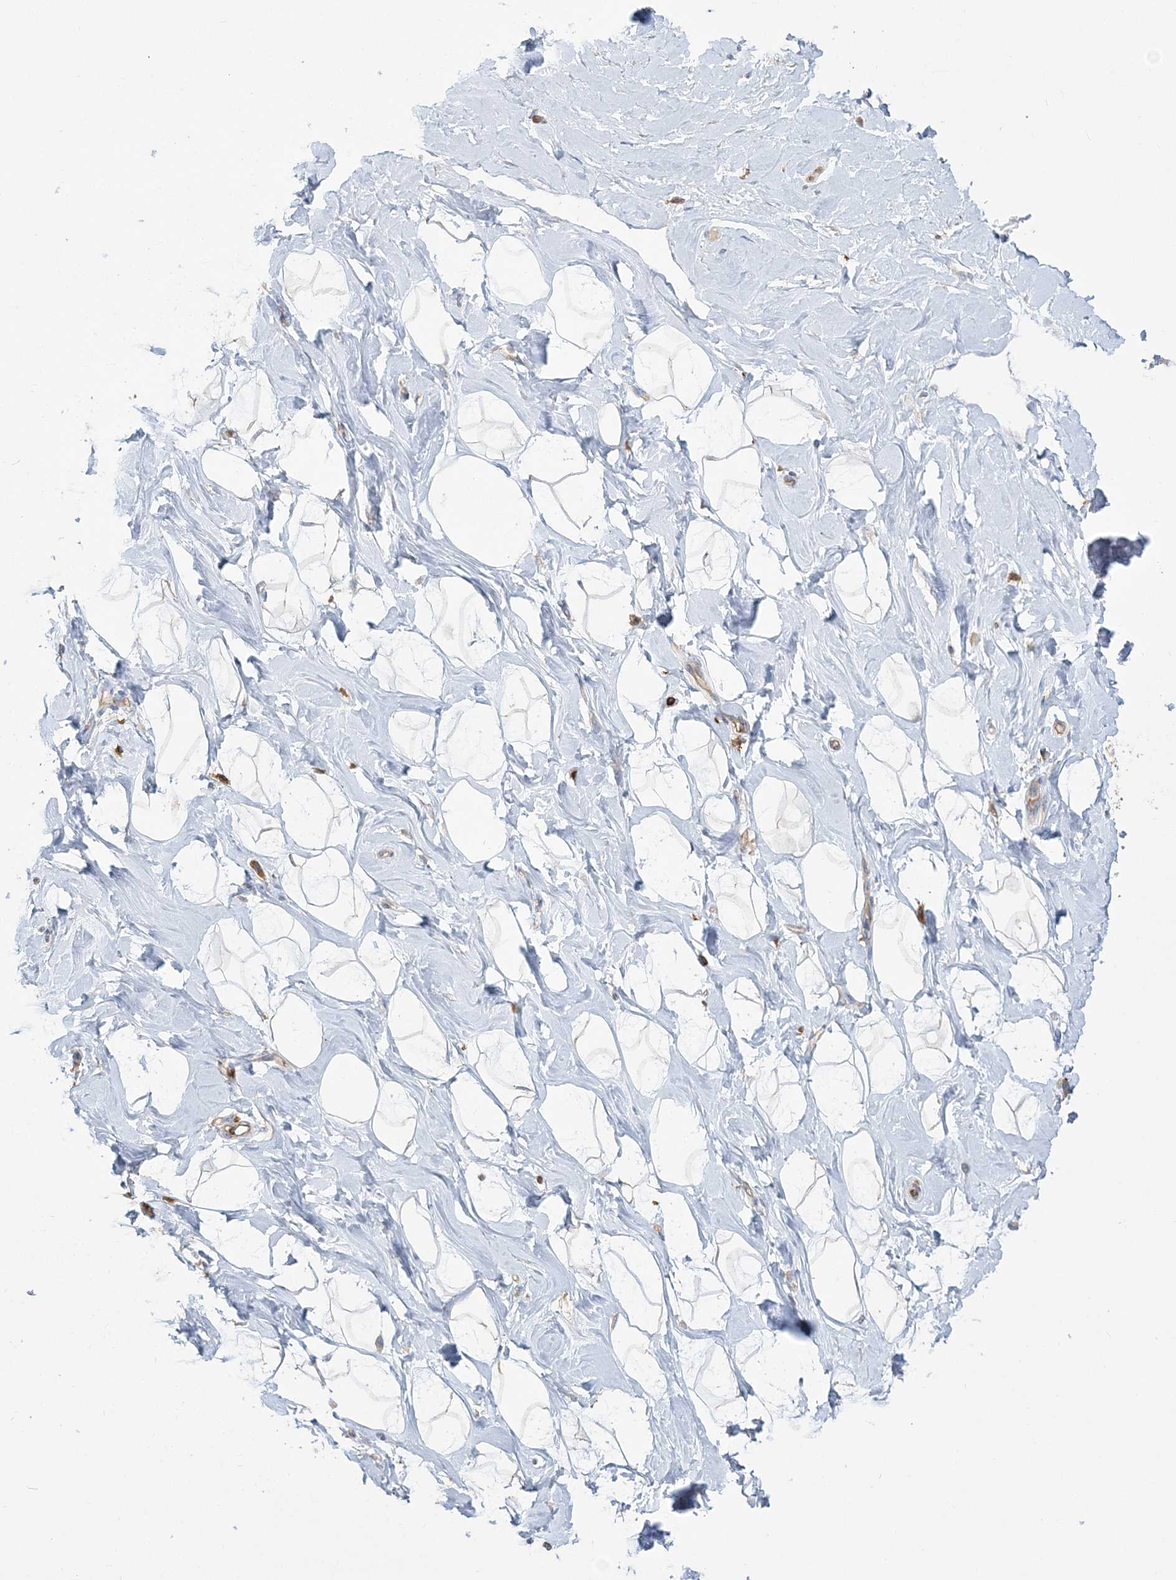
{"staining": {"intensity": "negative", "quantity": "none", "location": "none"}, "tissue": "breast", "cell_type": "Adipocytes", "image_type": "normal", "snomed": [{"axis": "morphology", "description": "Normal tissue, NOS"}, {"axis": "morphology", "description": "Adenoma, NOS"}, {"axis": "topography", "description": "Breast"}], "caption": "Adipocytes are negative for protein expression in unremarkable human breast. (DAB IHC with hematoxylin counter stain).", "gene": "ANKS1A", "patient": {"sex": "female", "age": 23}}